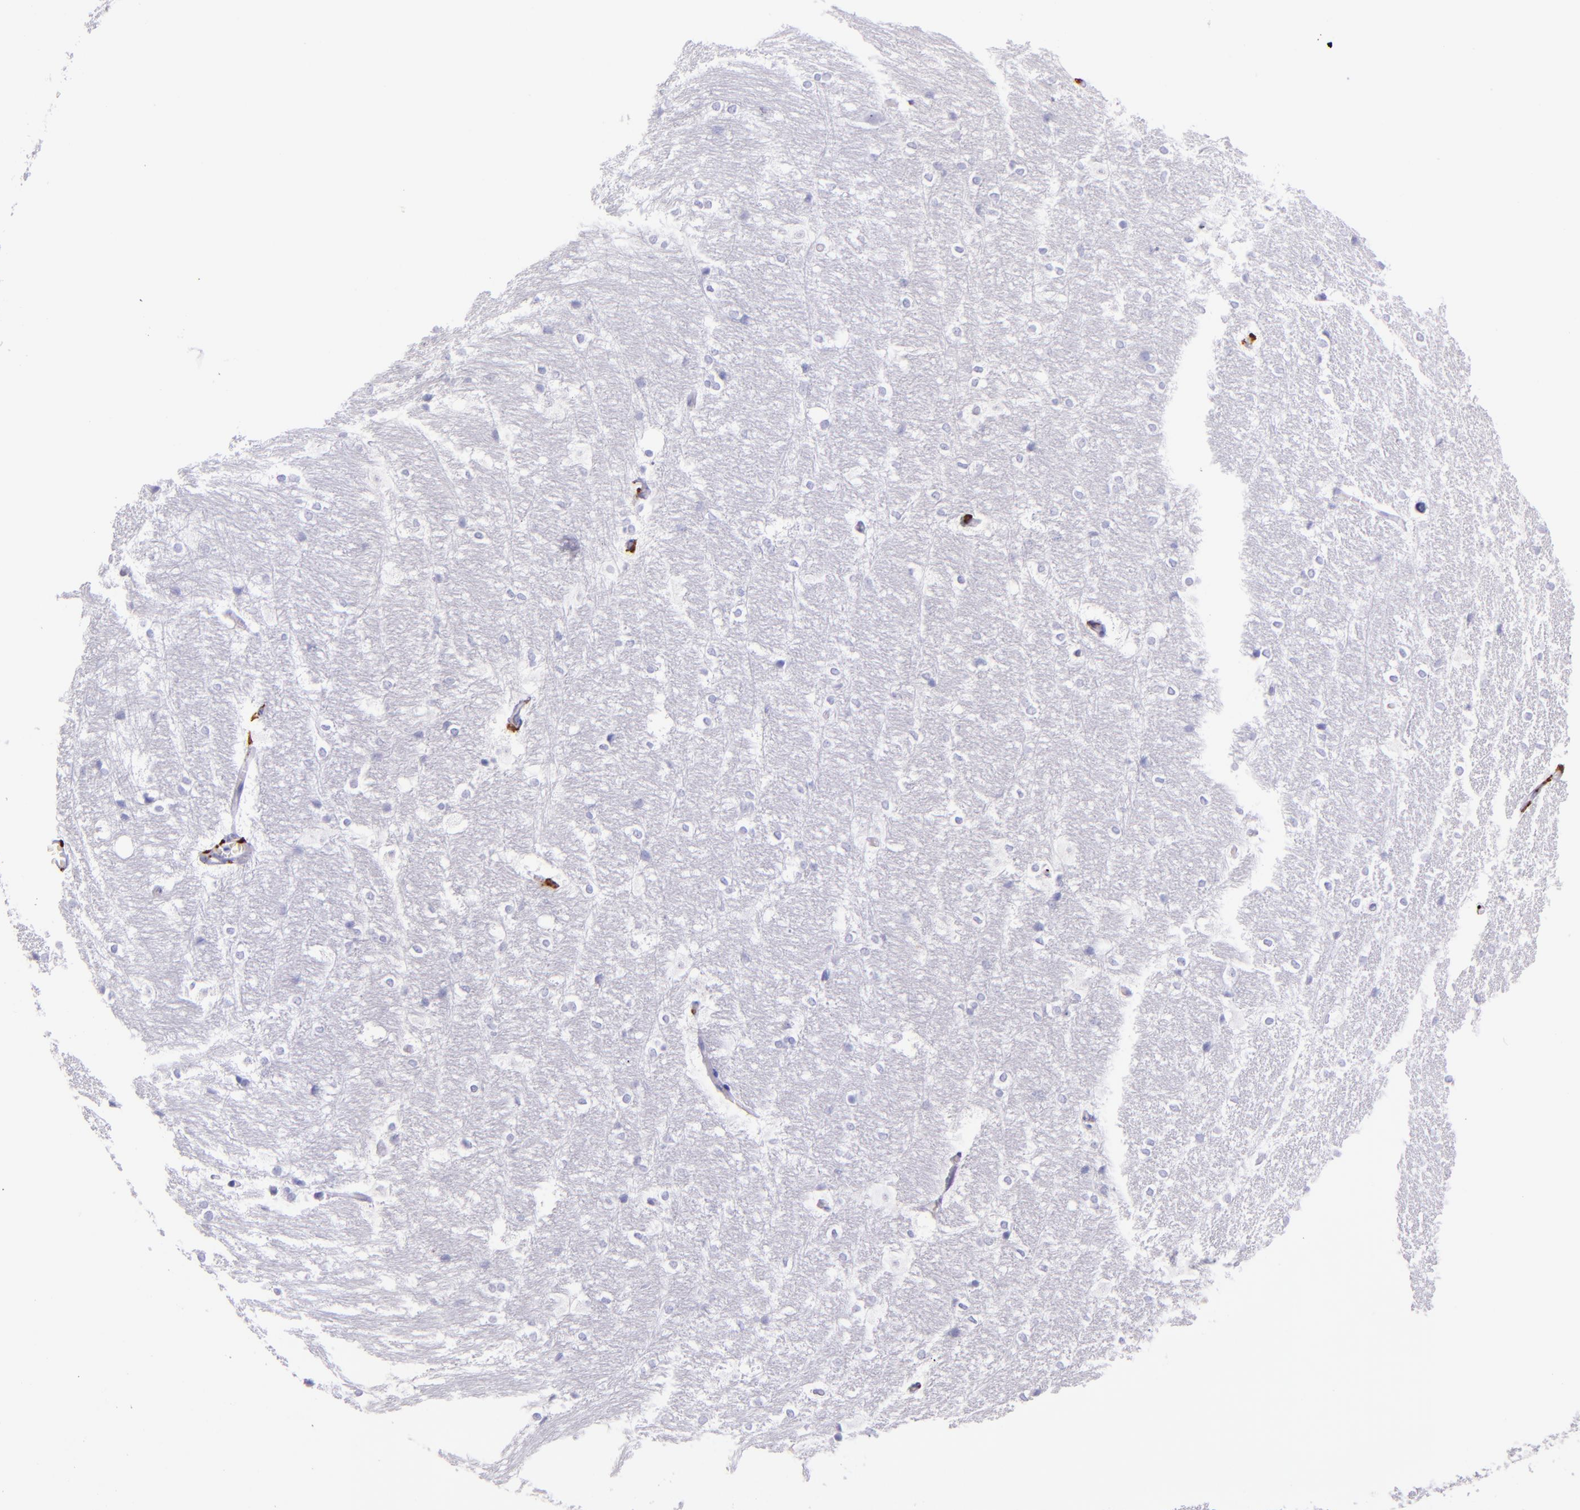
{"staining": {"intensity": "negative", "quantity": "none", "location": "none"}, "tissue": "hippocampus", "cell_type": "Glial cells", "image_type": "normal", "snomed": [{"axis": "morphology", "description": "Normal tissue, NOS"}, {"axis": "topography", "description": "Hippocampus"}], "caption": "Immunohistochemistry (IHC) of benign hippocampus reveals no positivity in glial cells.", "gene": "CD163", "patient": {"sex": "female", "age": 19}}